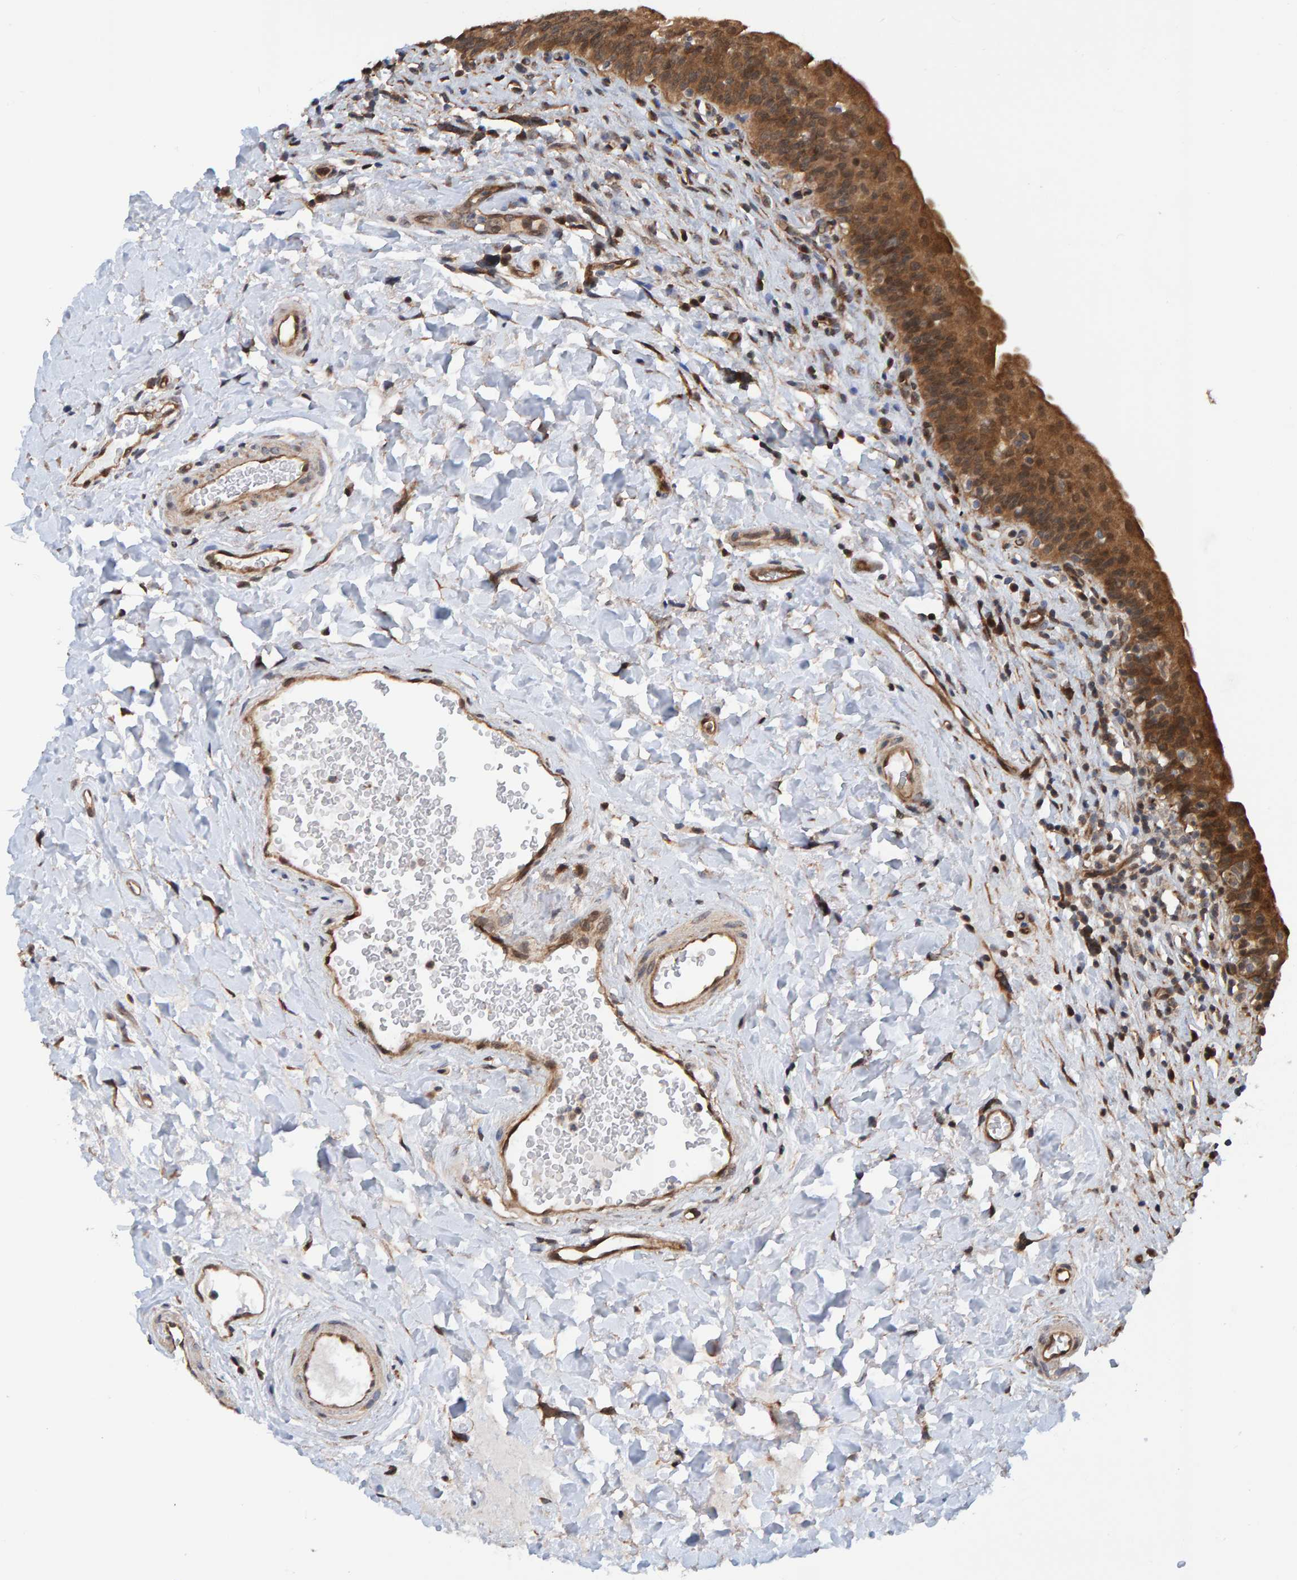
{"staining": {"intensity": "strong", "quantity": ">75%", "location": "cytoplasmic/membranous"}, "tissue": "urinary bladder", "cell_type": "Urothelial cells", "image_type": "normal", "snomed": [{"axis": "morphology", "description": "Normal tissue, NOS"}, {"axis": "topography", "description": "Urinary bladder"}], "caption": "About >75% of urothelial cells in unremarkable human urinary bladder exhibit strong cytoplasmic/membranous protein staining as visualized by brown immunohistochemical staining.", "gene": "SCRN2", "patient": {"sex": "male", "age": 83}}